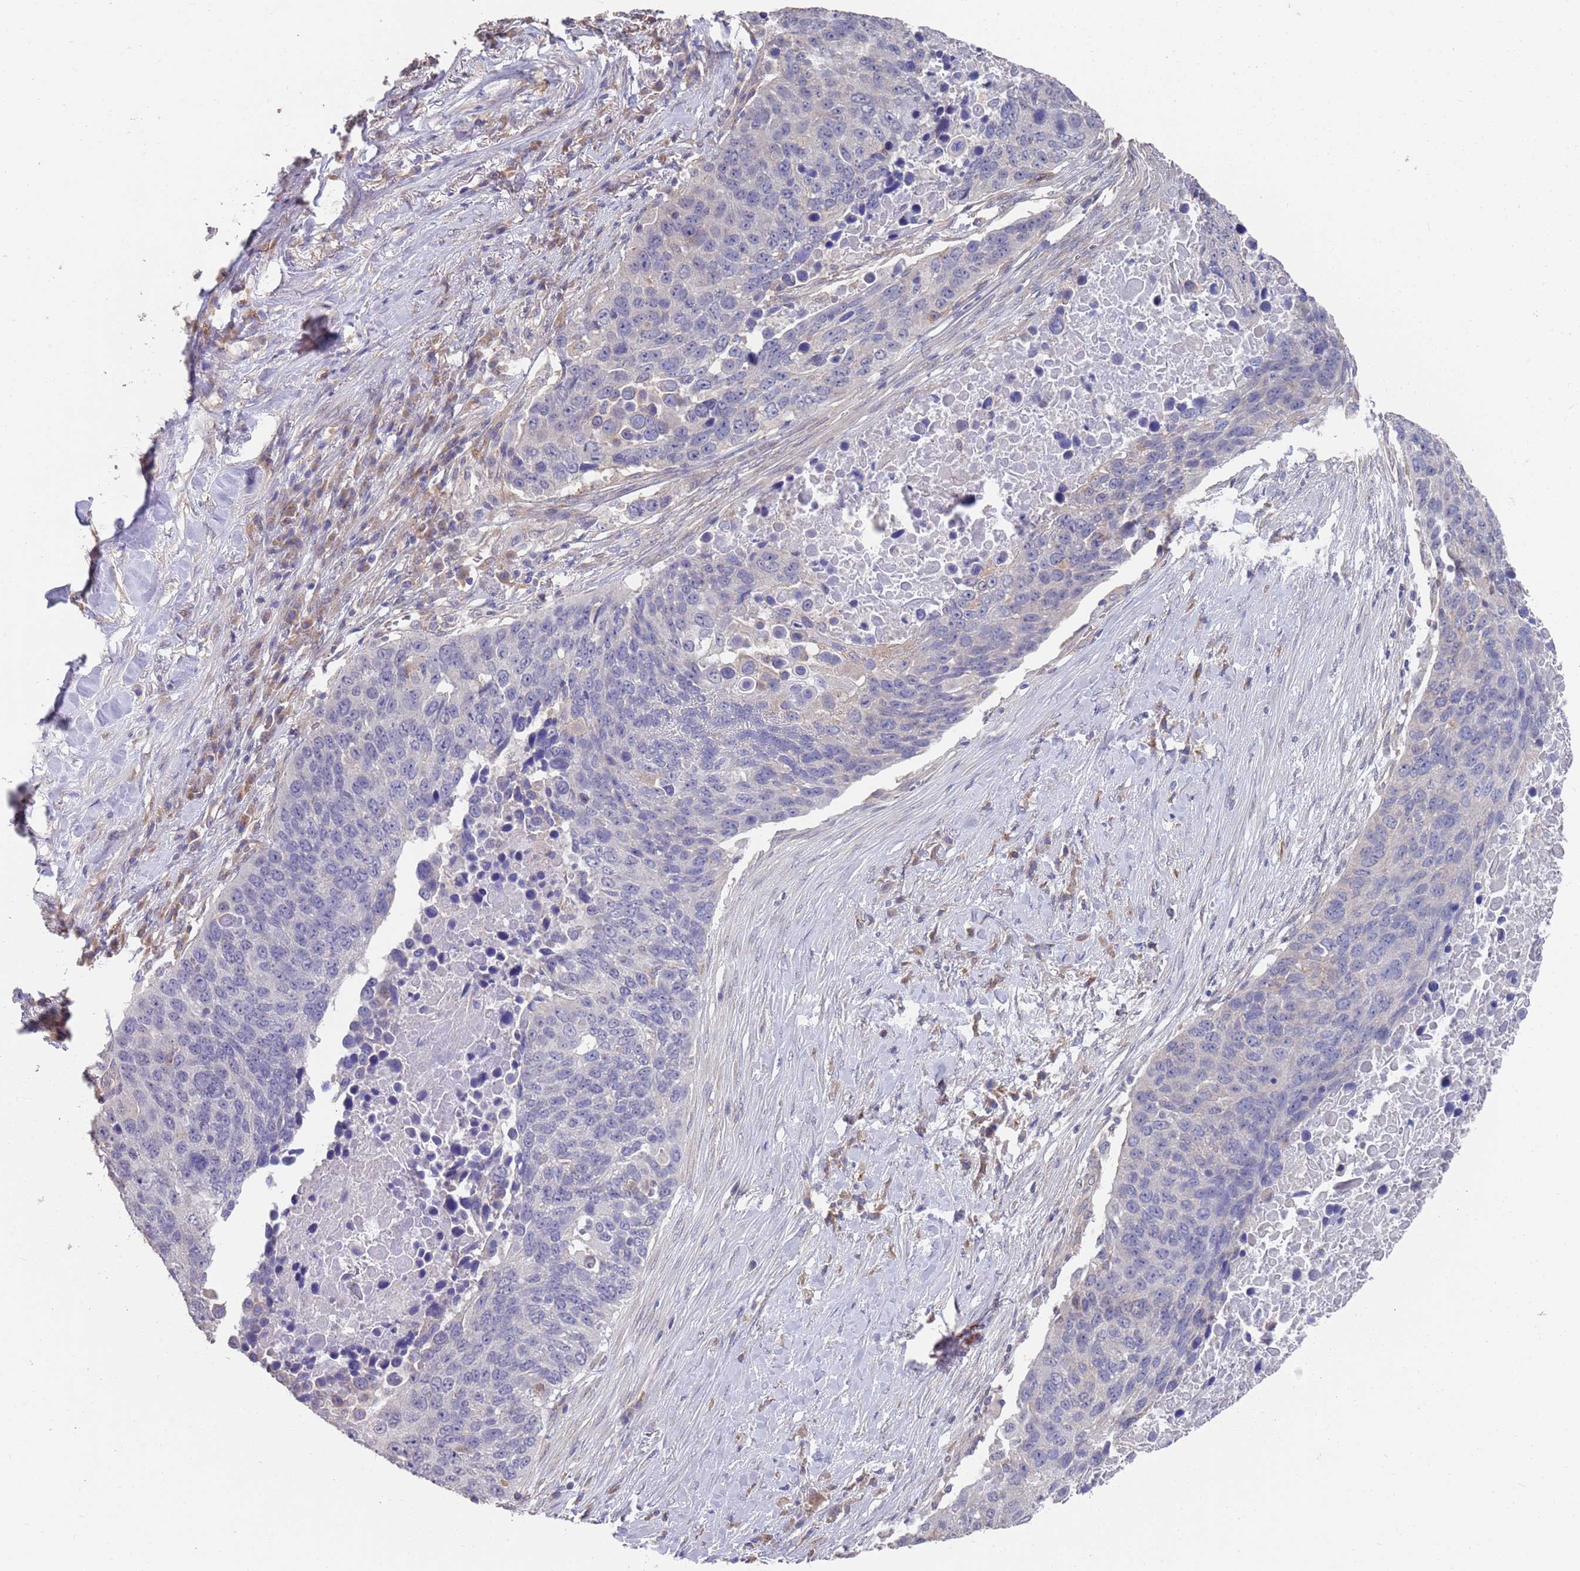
{"staining": {"intensity": "negative", "quantity": "none", "location": "none"}, "tissue": "lung cancer", "cell_type": "Tumor cells", "image_type": "cancer", "snomed": [{"axis": "morphology", "description": "Normal tissue, NOS"}, {"axis": "morphology", "description": "Squamous cell carcinoma, NOS"}, {"axis": "topography", "description": "Lymph node"}, {"axis": "topography", "description": "Lung"}], "caption": "Micrograph shows no significant protein staining in tumor cells of lung cancer.", "gene": "ANK2", "patient": {"sex": "male", "age": 66}}